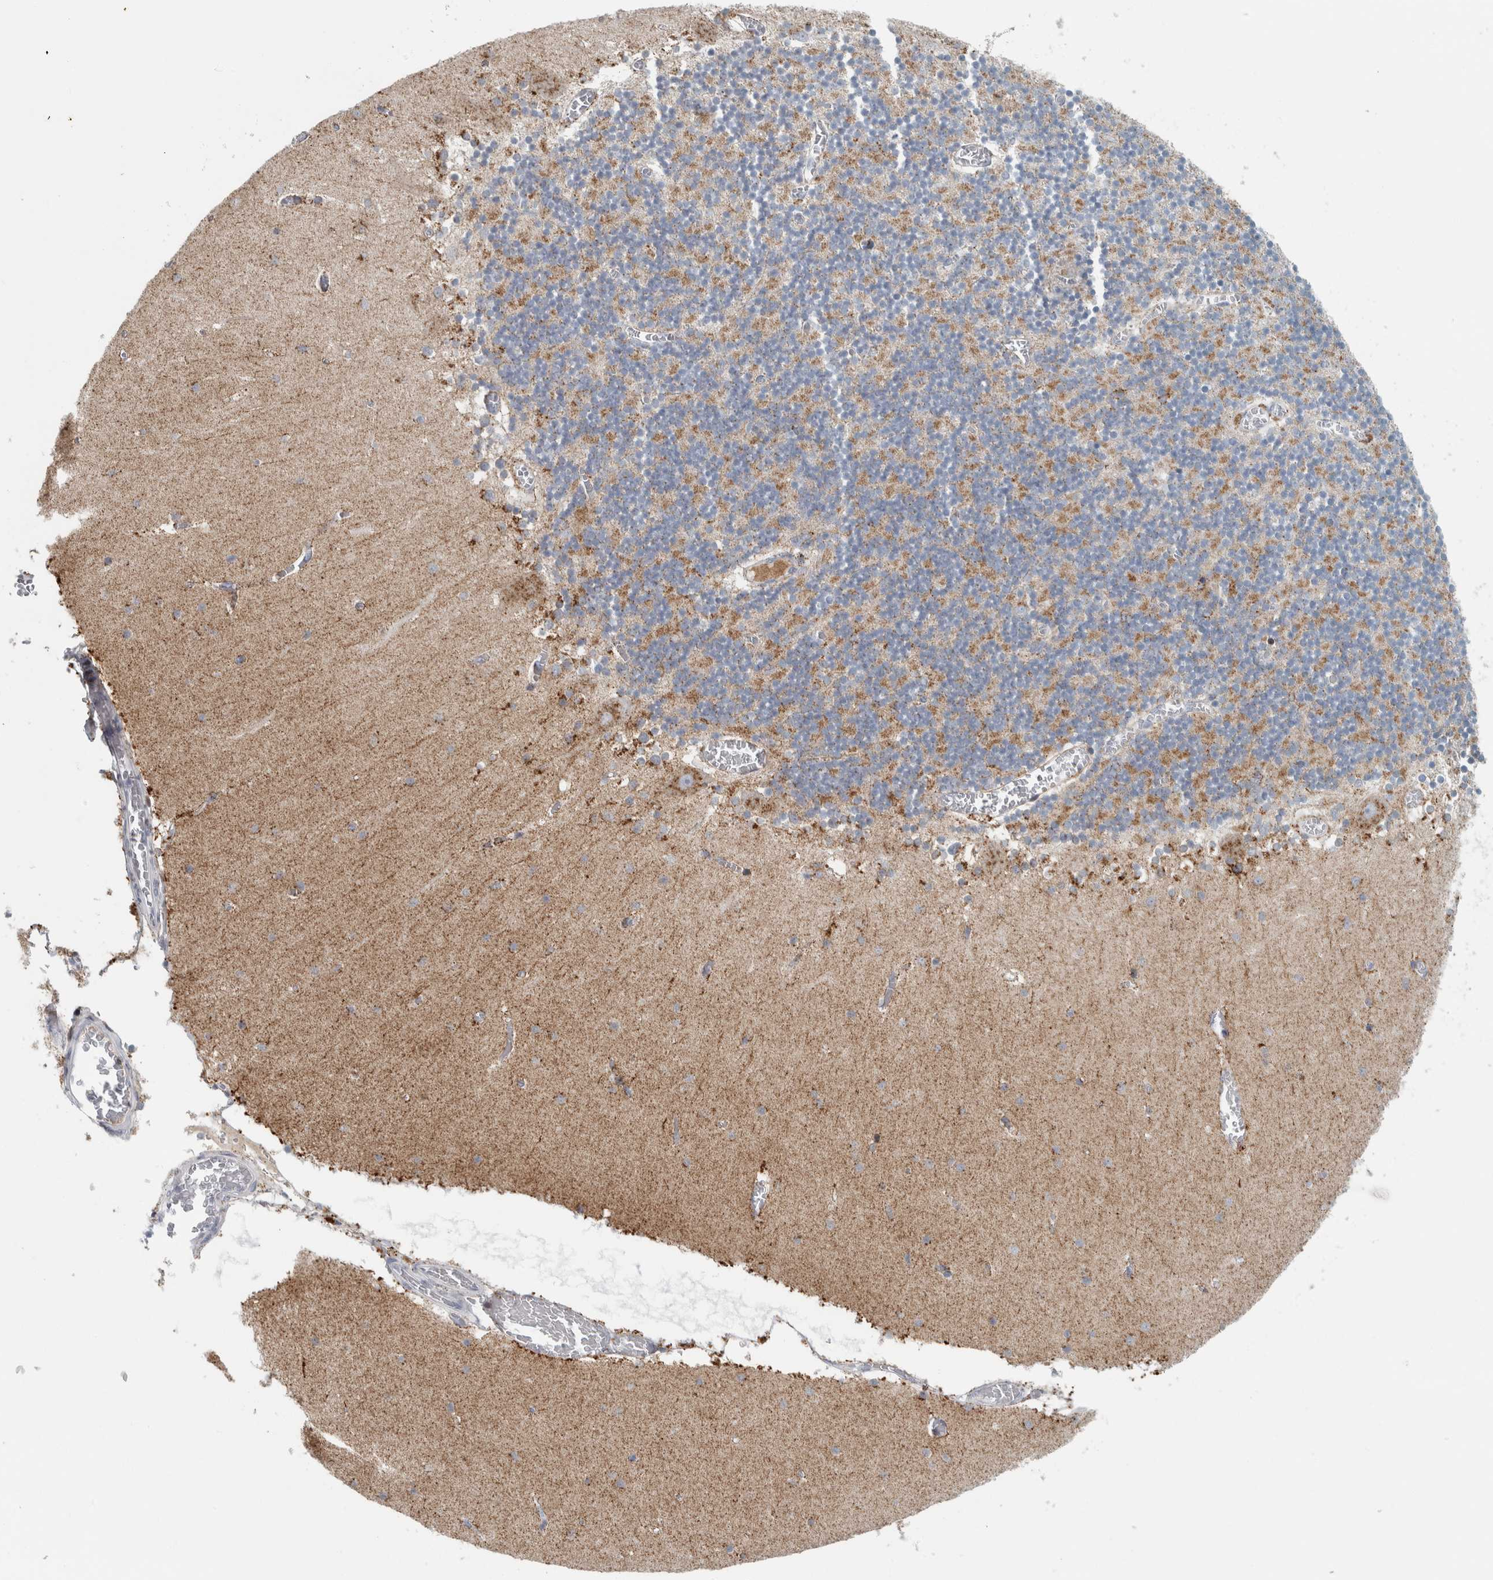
{"staining": {"intensity": "moderate", "quantity": "<25%", "location": "cytoplasmic/membranous"}, "tissue": "cerebellum", "cell_type": "Cells in granular layer", "image_type": "normal", "snomed": [{"axis": "morphology", "description": "Normal tissue, NOS"}, {"axis": "topography", "description": "Cerebellum"}], "caption": "Cerebellum stained with immunohistochemistry (IHC) demonstrates moderate cytoplasmic/membranous positivity in approximately <25% of cells in granular layer.", "gene": "CPE", "patient": {"sex": "female", "age": 28}}